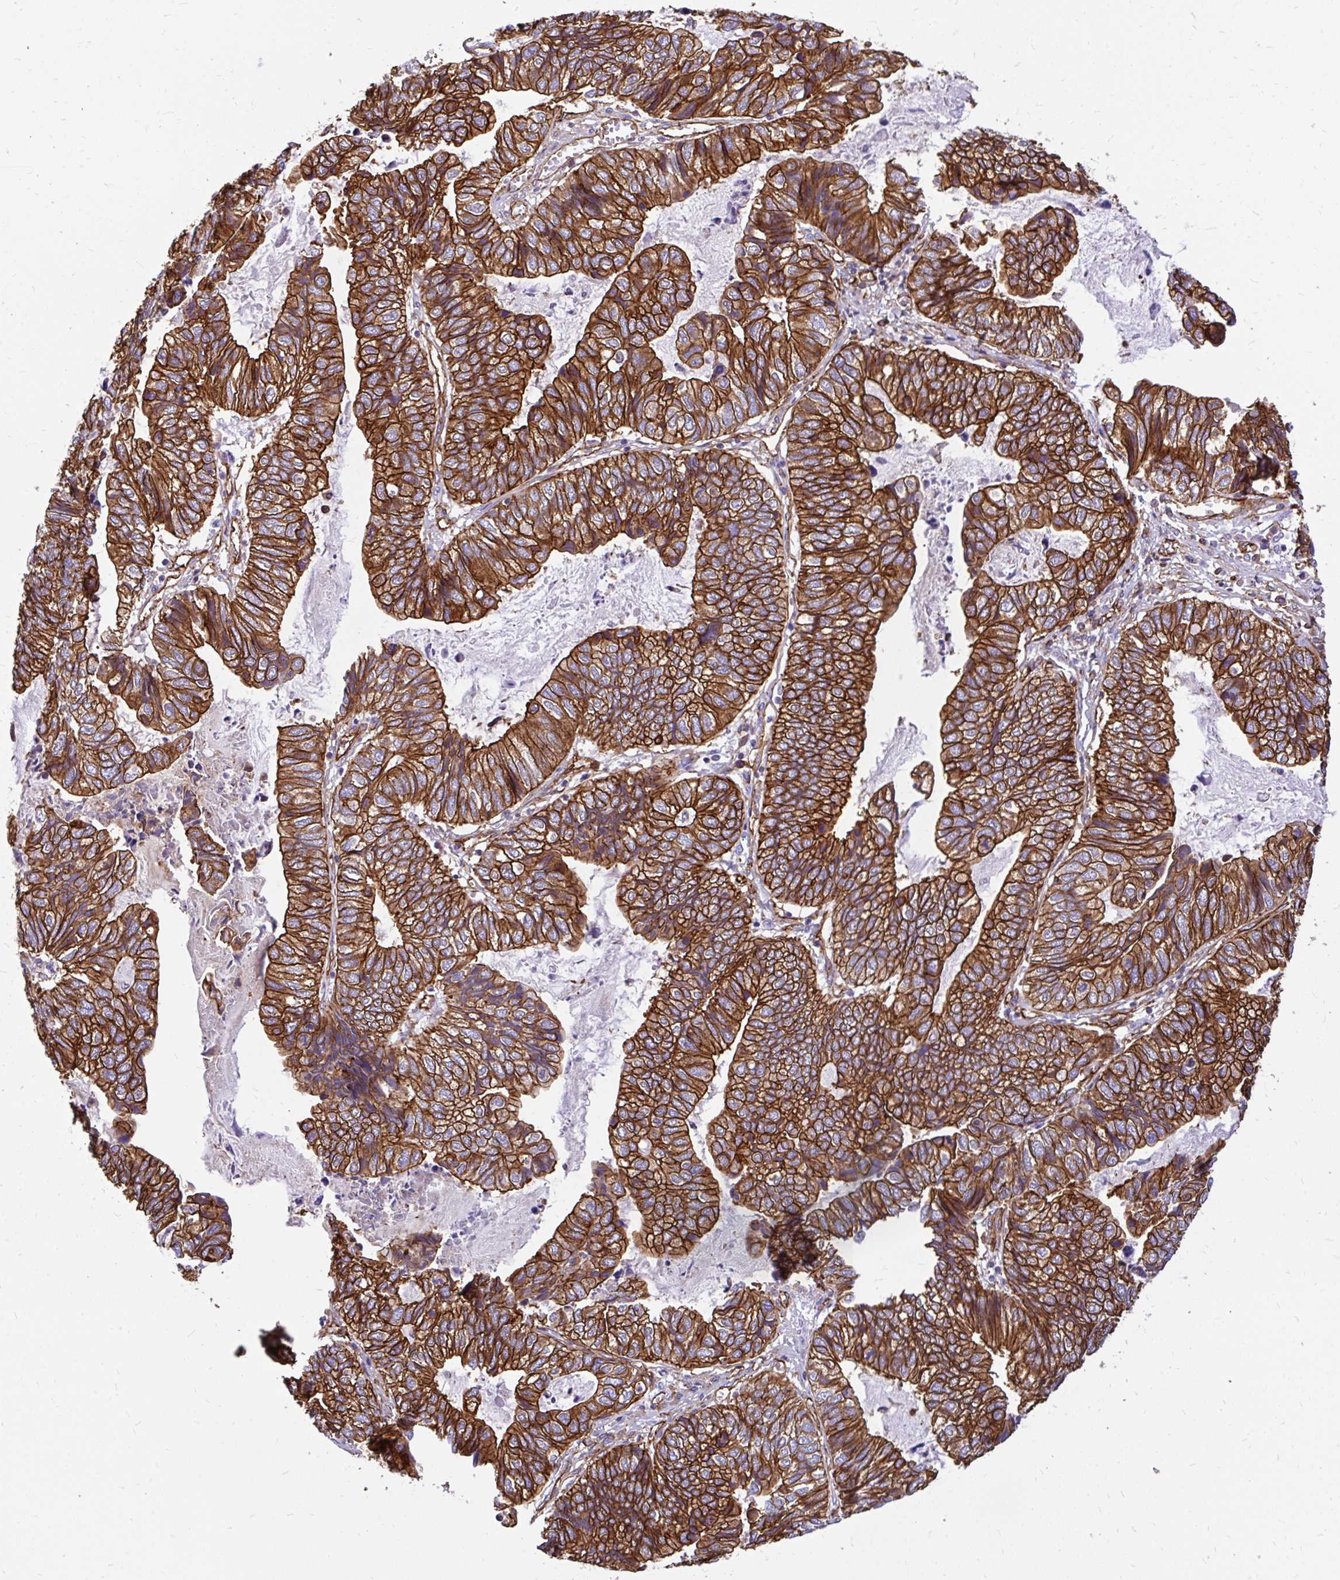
{"staining": {"intensity": "strong", "quantity": ">75%", "location": "cytoplasmic/membranous"}, "tissue": "stomach cancer", "cell_type": "Tumor cells", "image_type": "cancer", "snomed": [{"axis": "morphology", "description": "Adenocarcinoma, NOS"}, {"axis": "topography", "description": "Stomach, upper"}], "caption": "Protein staining of stomach cancer (adenocarcinoma) tissue reveals strong cytoplasmic/membranous expression in about >75% of tumor cells.", "gene": "MAP1LC3B", "patient": {"sex": "female", "age": 67}}